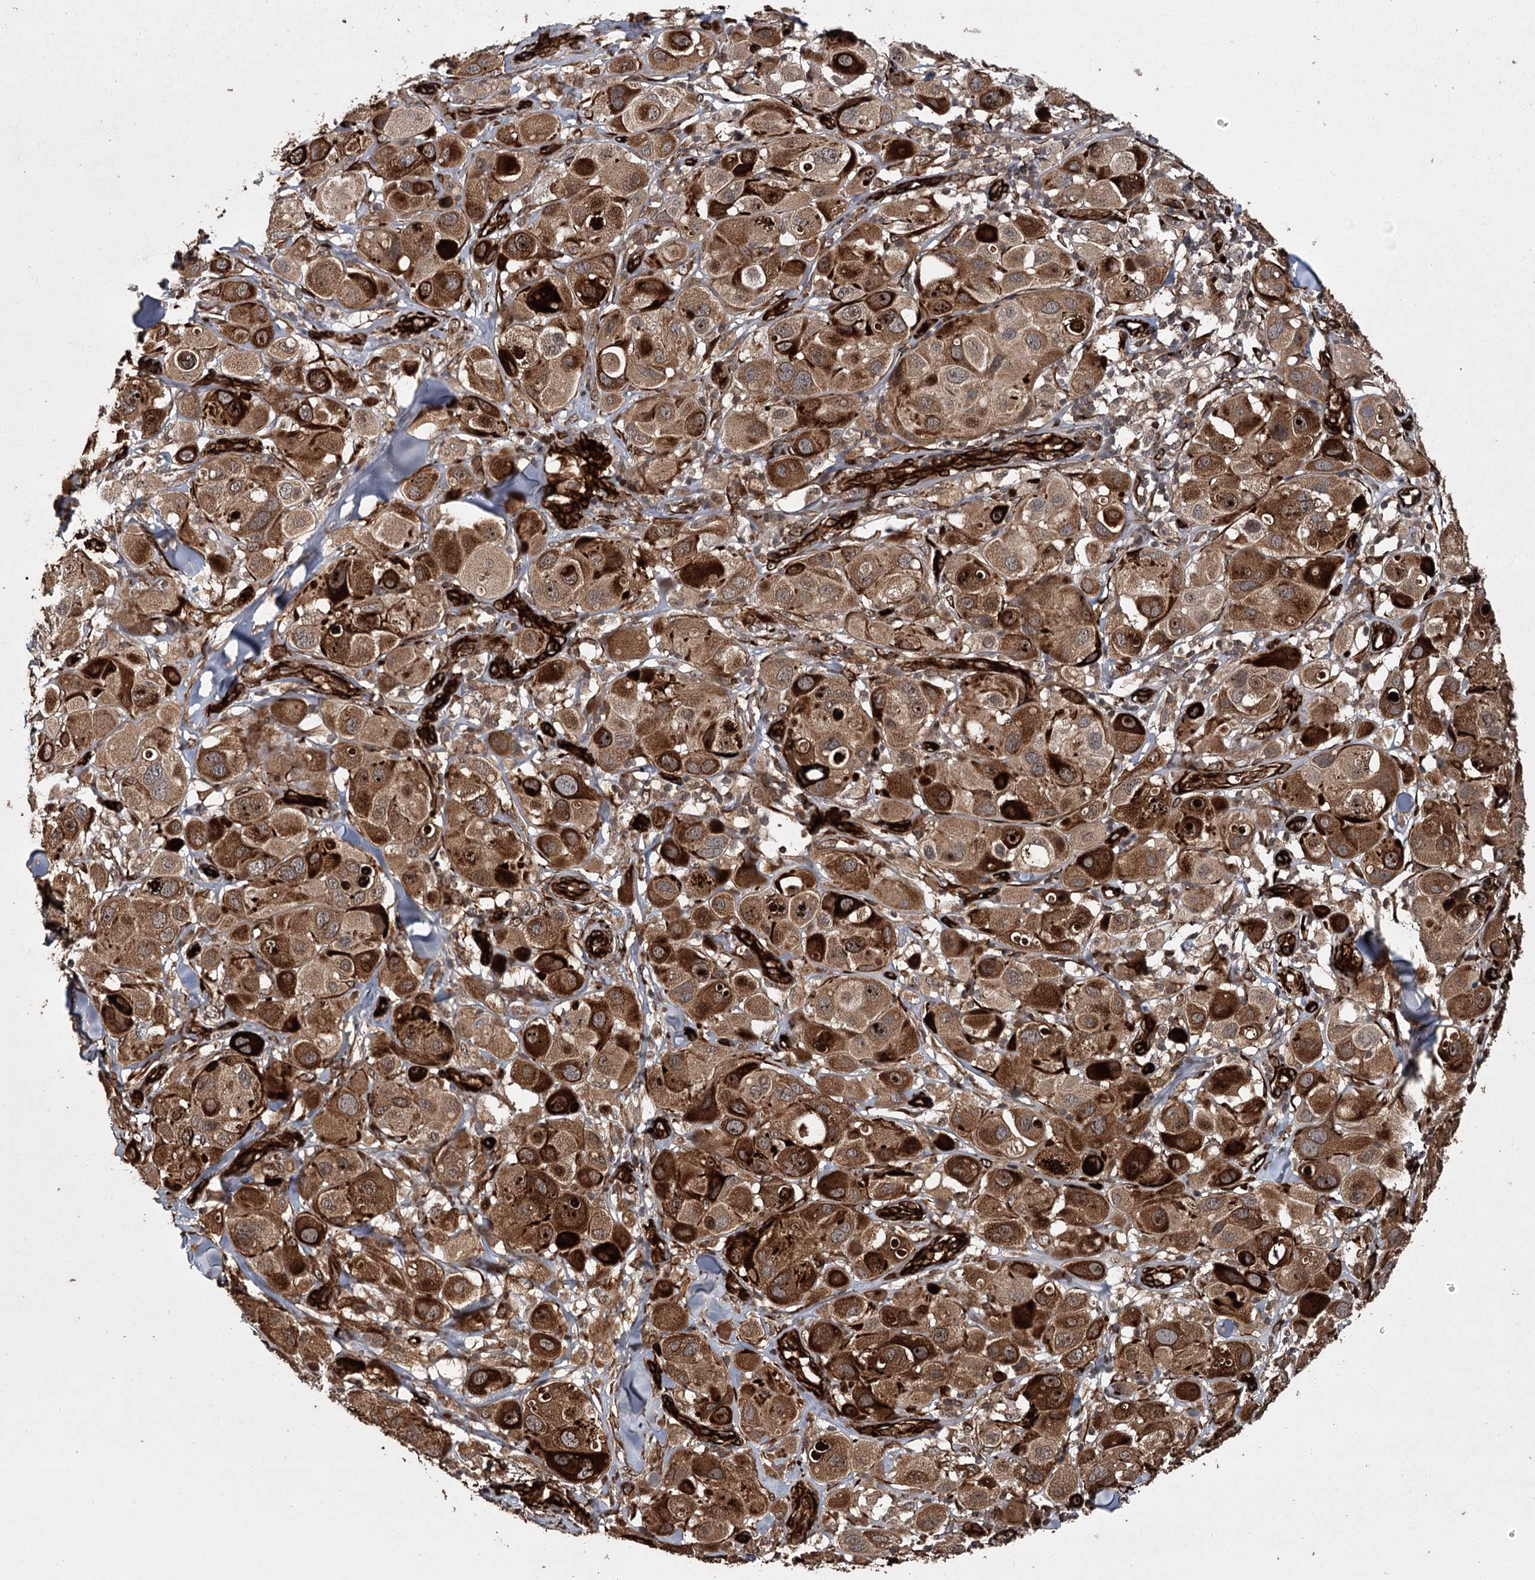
{"staining": {"intensity": "strong", "quantity": ">75%", "location": "cytoplasmic/membranous"}, "tissue": "melanoma", "cell_type": "Tumor cells", "image_type": "cancer", "snomed": [{"axis": "morphology", "description": "Malignant melanoma, Metastatic site"}, {"axis": "topography", "description": "Skin"}], "caption": "A brown stain shows strong cytoplasmic/membranous expression of a protein in melanoma tumor cells.", "gene": "RPAP3", "patient": {"sex": "male", "age": 41}}